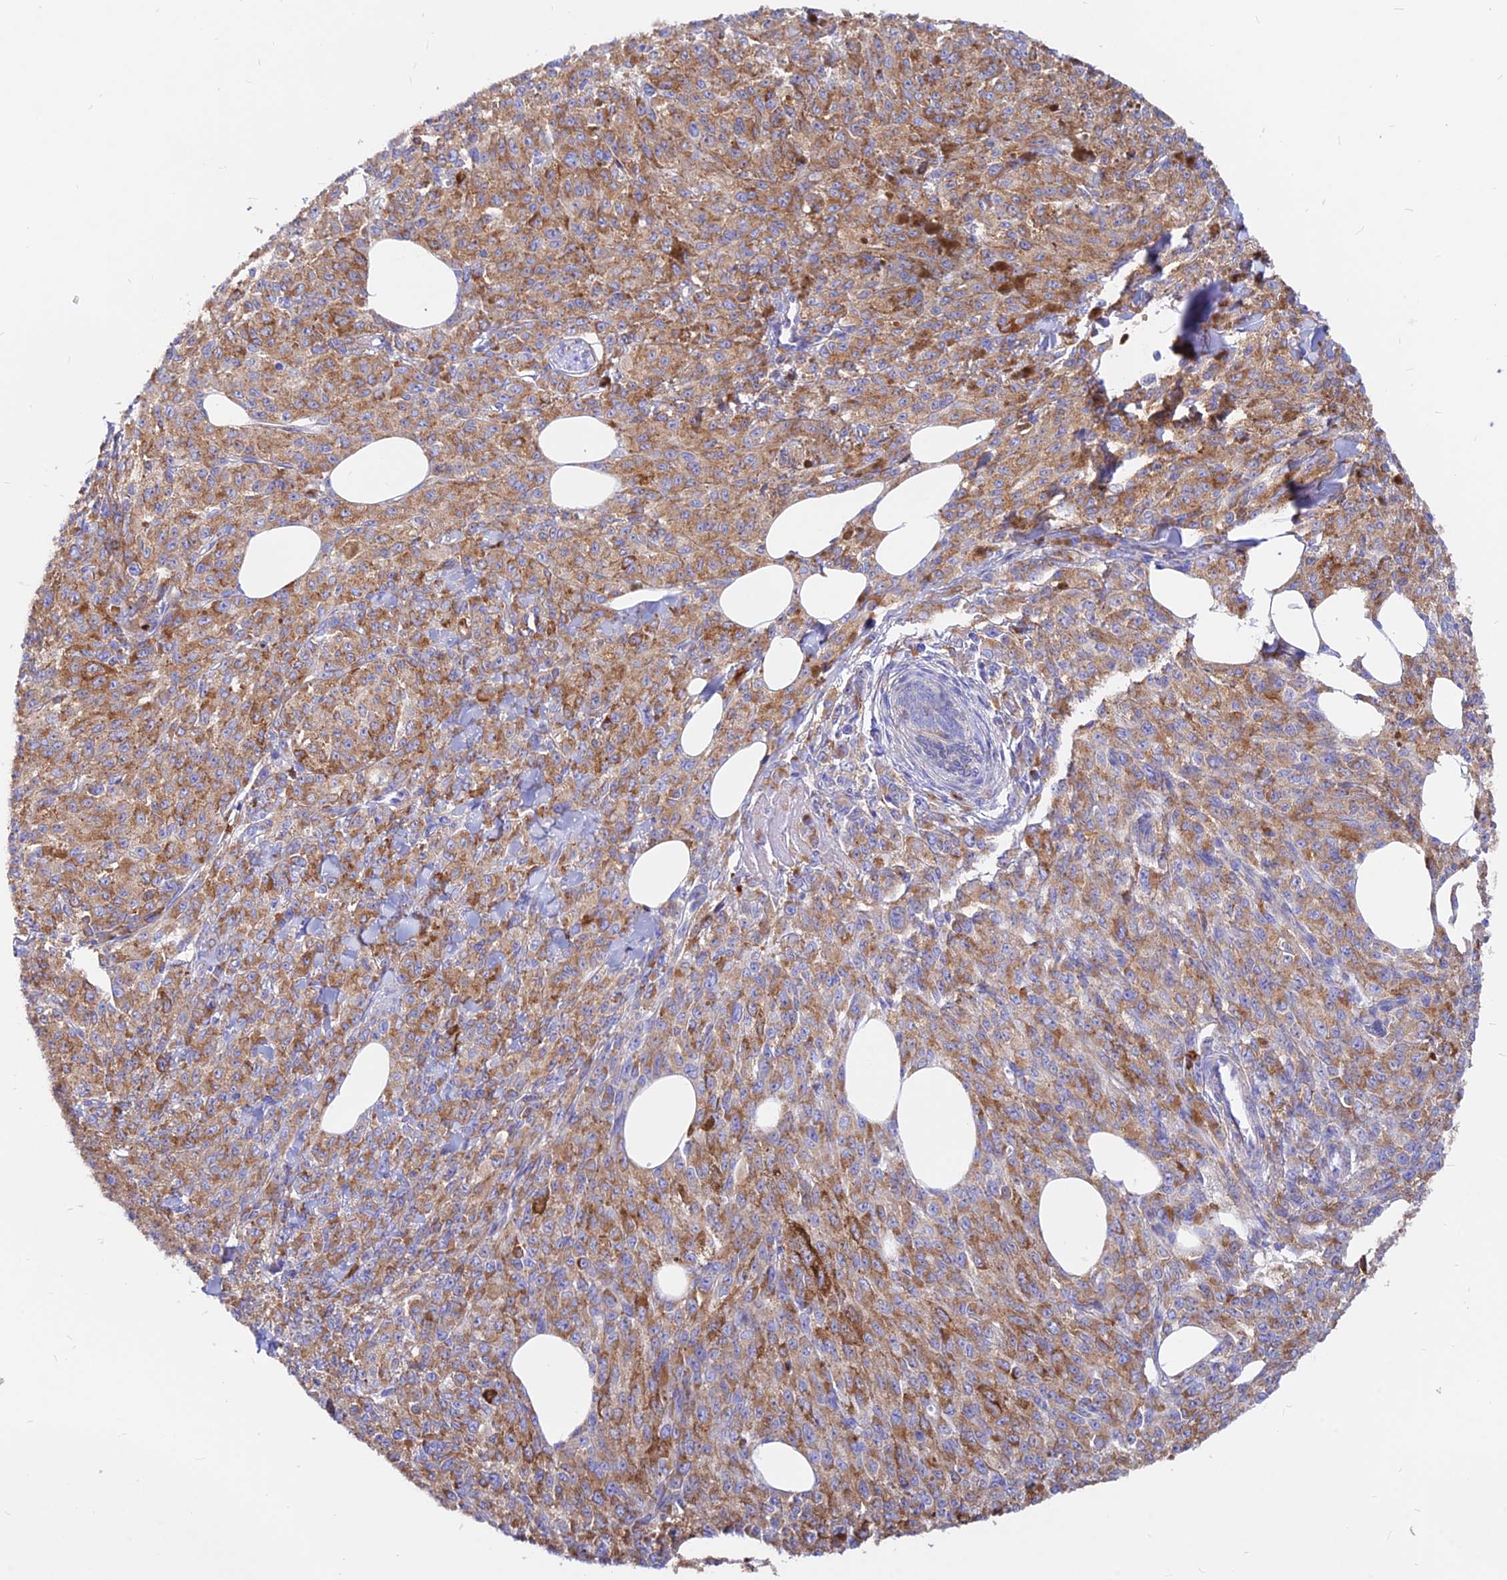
{"staining": {"intensity": "moderate", "quantity": ">75%", "location": "cytoplasmic/membranous"}, "tissue": "melanoma", "cell_type": "Tumor cells", "image_type": "cancer", "snomed": [{"axis": "morphology", "description": "Malignant melanoma, NOS"}, {"axis": "topography", "description": "Skin"}], "caption": "Melanoma stained with a brown dye shows moderate cytoplasmic/membranous positive staining in approximately >75% of tumor cells.", "gene": "AGTRAP", "patient": {"sex": "female", "age": 52}}